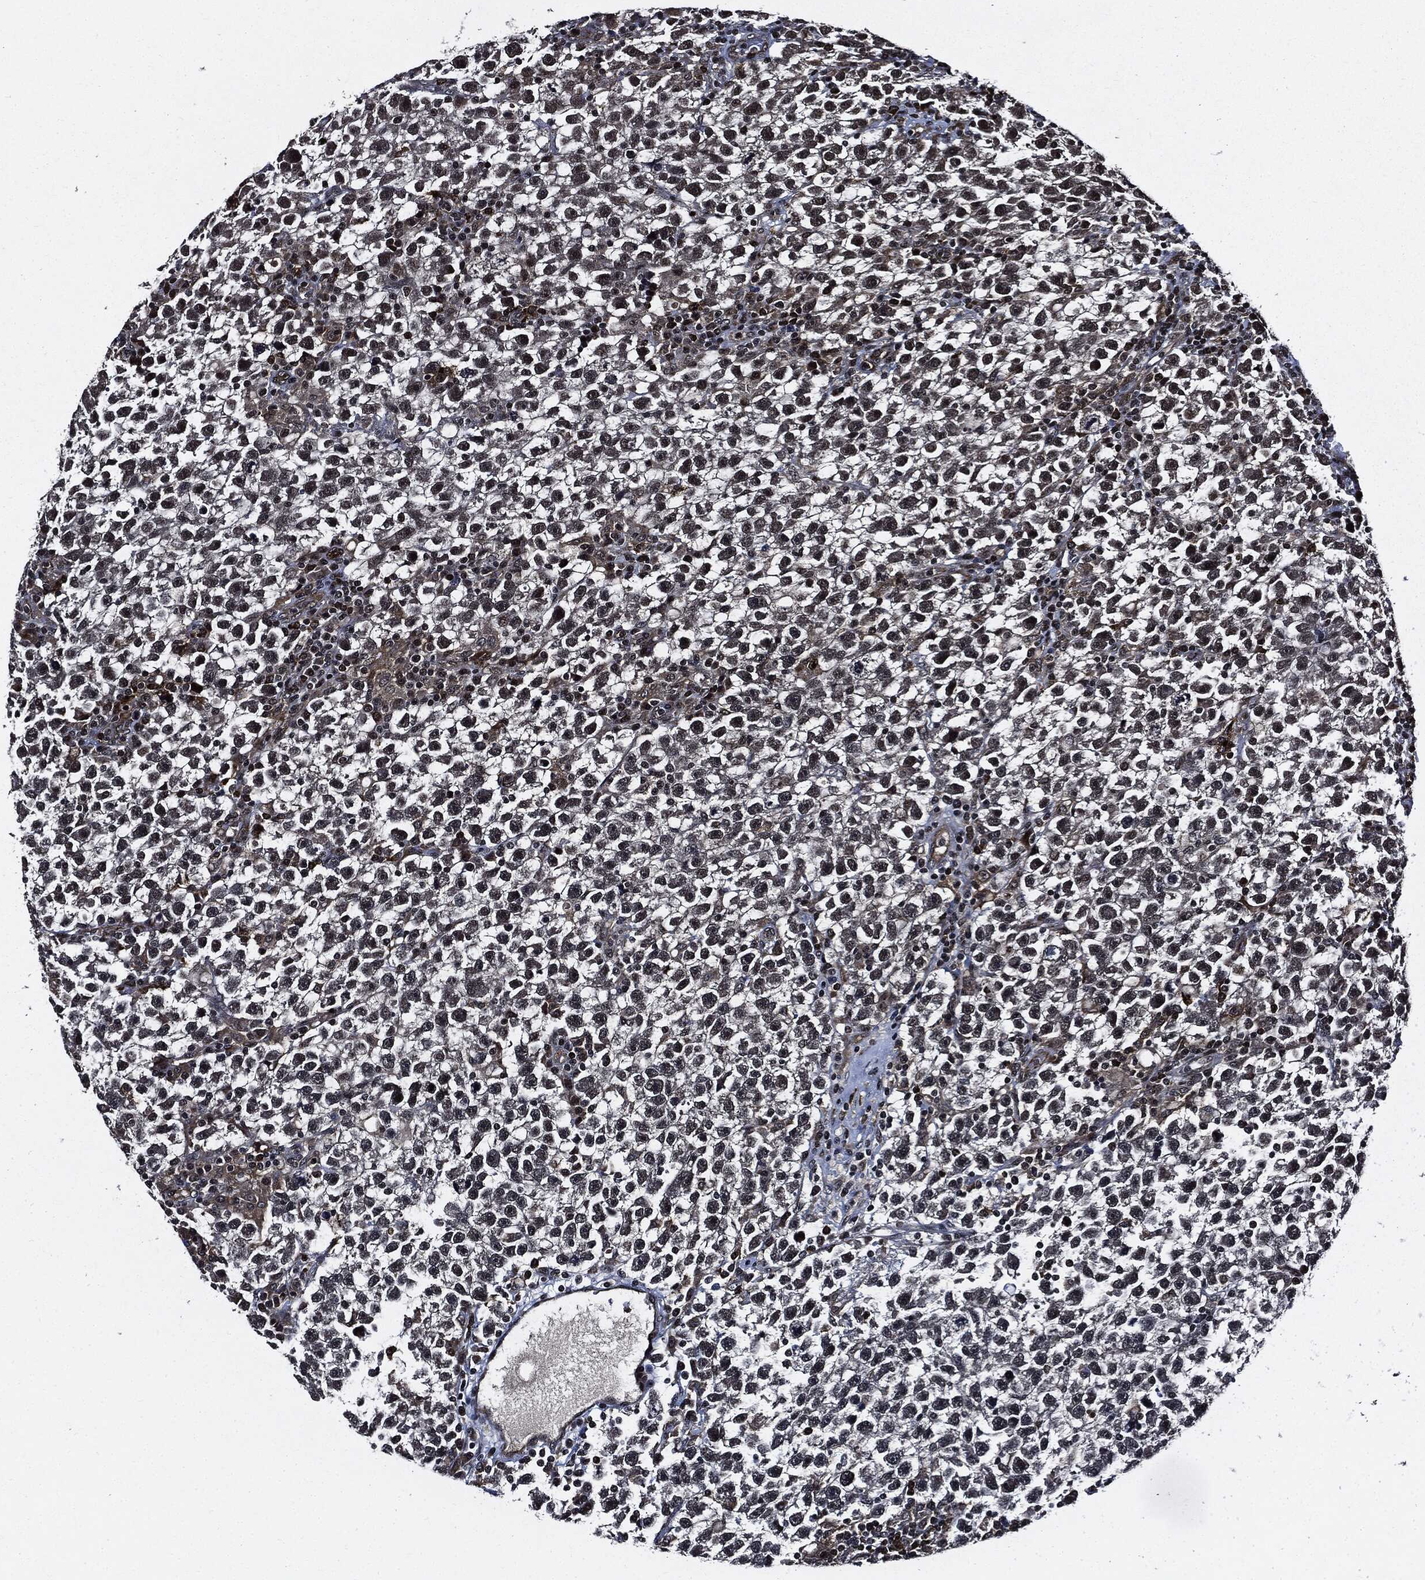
{"staining": {"intensity": "negative", "quantity": "none", "location": "none"}, "tissue": "testis cancer", "cell_type": "Tumor cells", "image_type": "cancer", "snomed": [{"axis": "morphology", "description": "Seminoma, NOS"}, {"axis": "topography", "description": "Testis"}], "caption": "Immunohistochemistry (IHC) of human testis seminoma shows no positivity in tumor cells.", "gene": "SUGT1", "patient": {"sex": "male", "age": 47}}